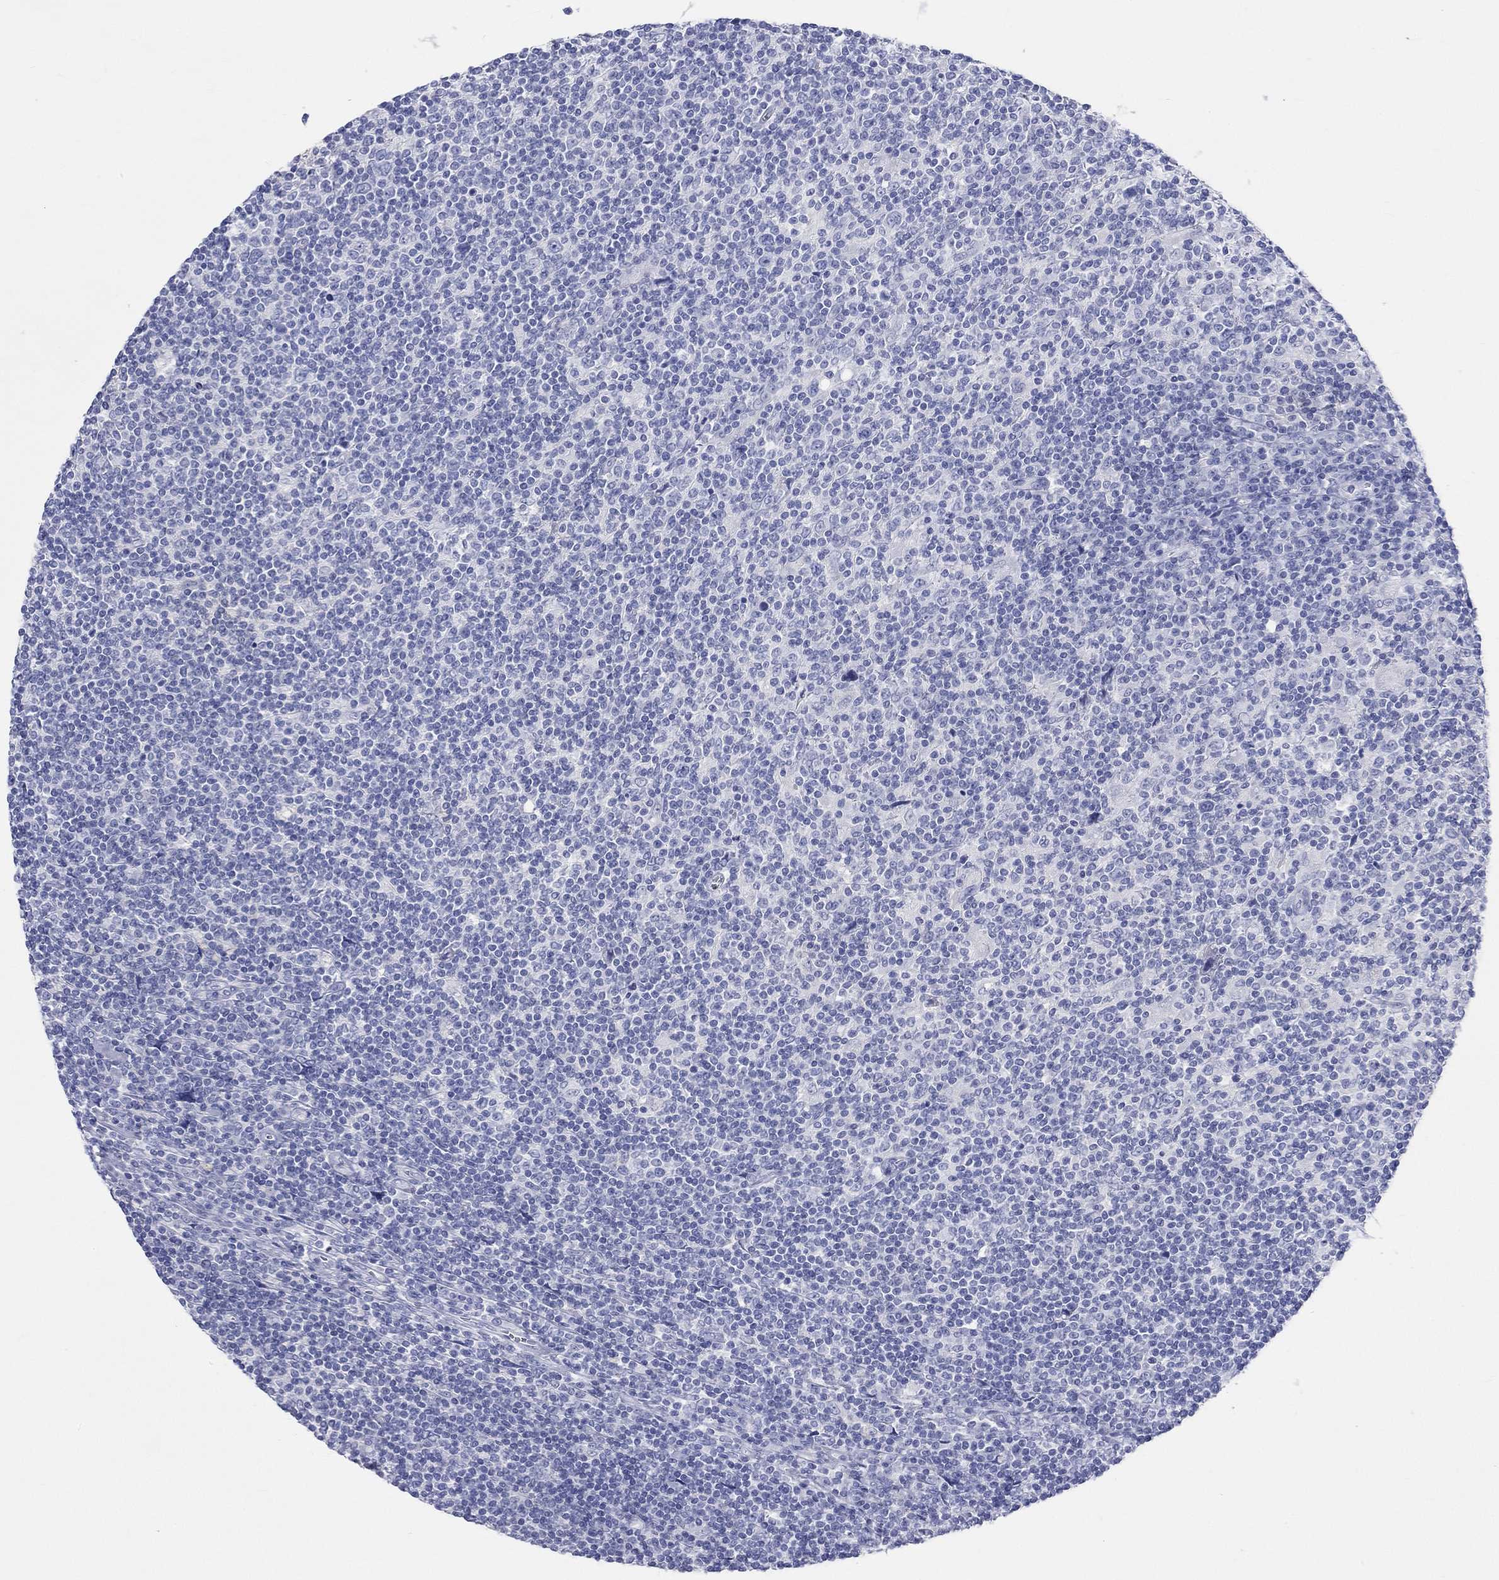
{"staining": {"intensity": "negative", "quantity": "none", "location": "none"}, "tissue": "lymphoma", "cell_type": "Tumor cells", "image_type": "cancer", "snomed": [{"axis": "morphology", "description": "Hodgkin's disease, NOS"}, {"axis": "topography", "description": "Lymph node"}], "caption": "This is a histopathology image of immunohistochemistry (IHC) staining of Hodgkin's disease, which shows no expression in tumor cells.", "gene": "SPATA9", "patient": {"sex": "male", "age": 40}}